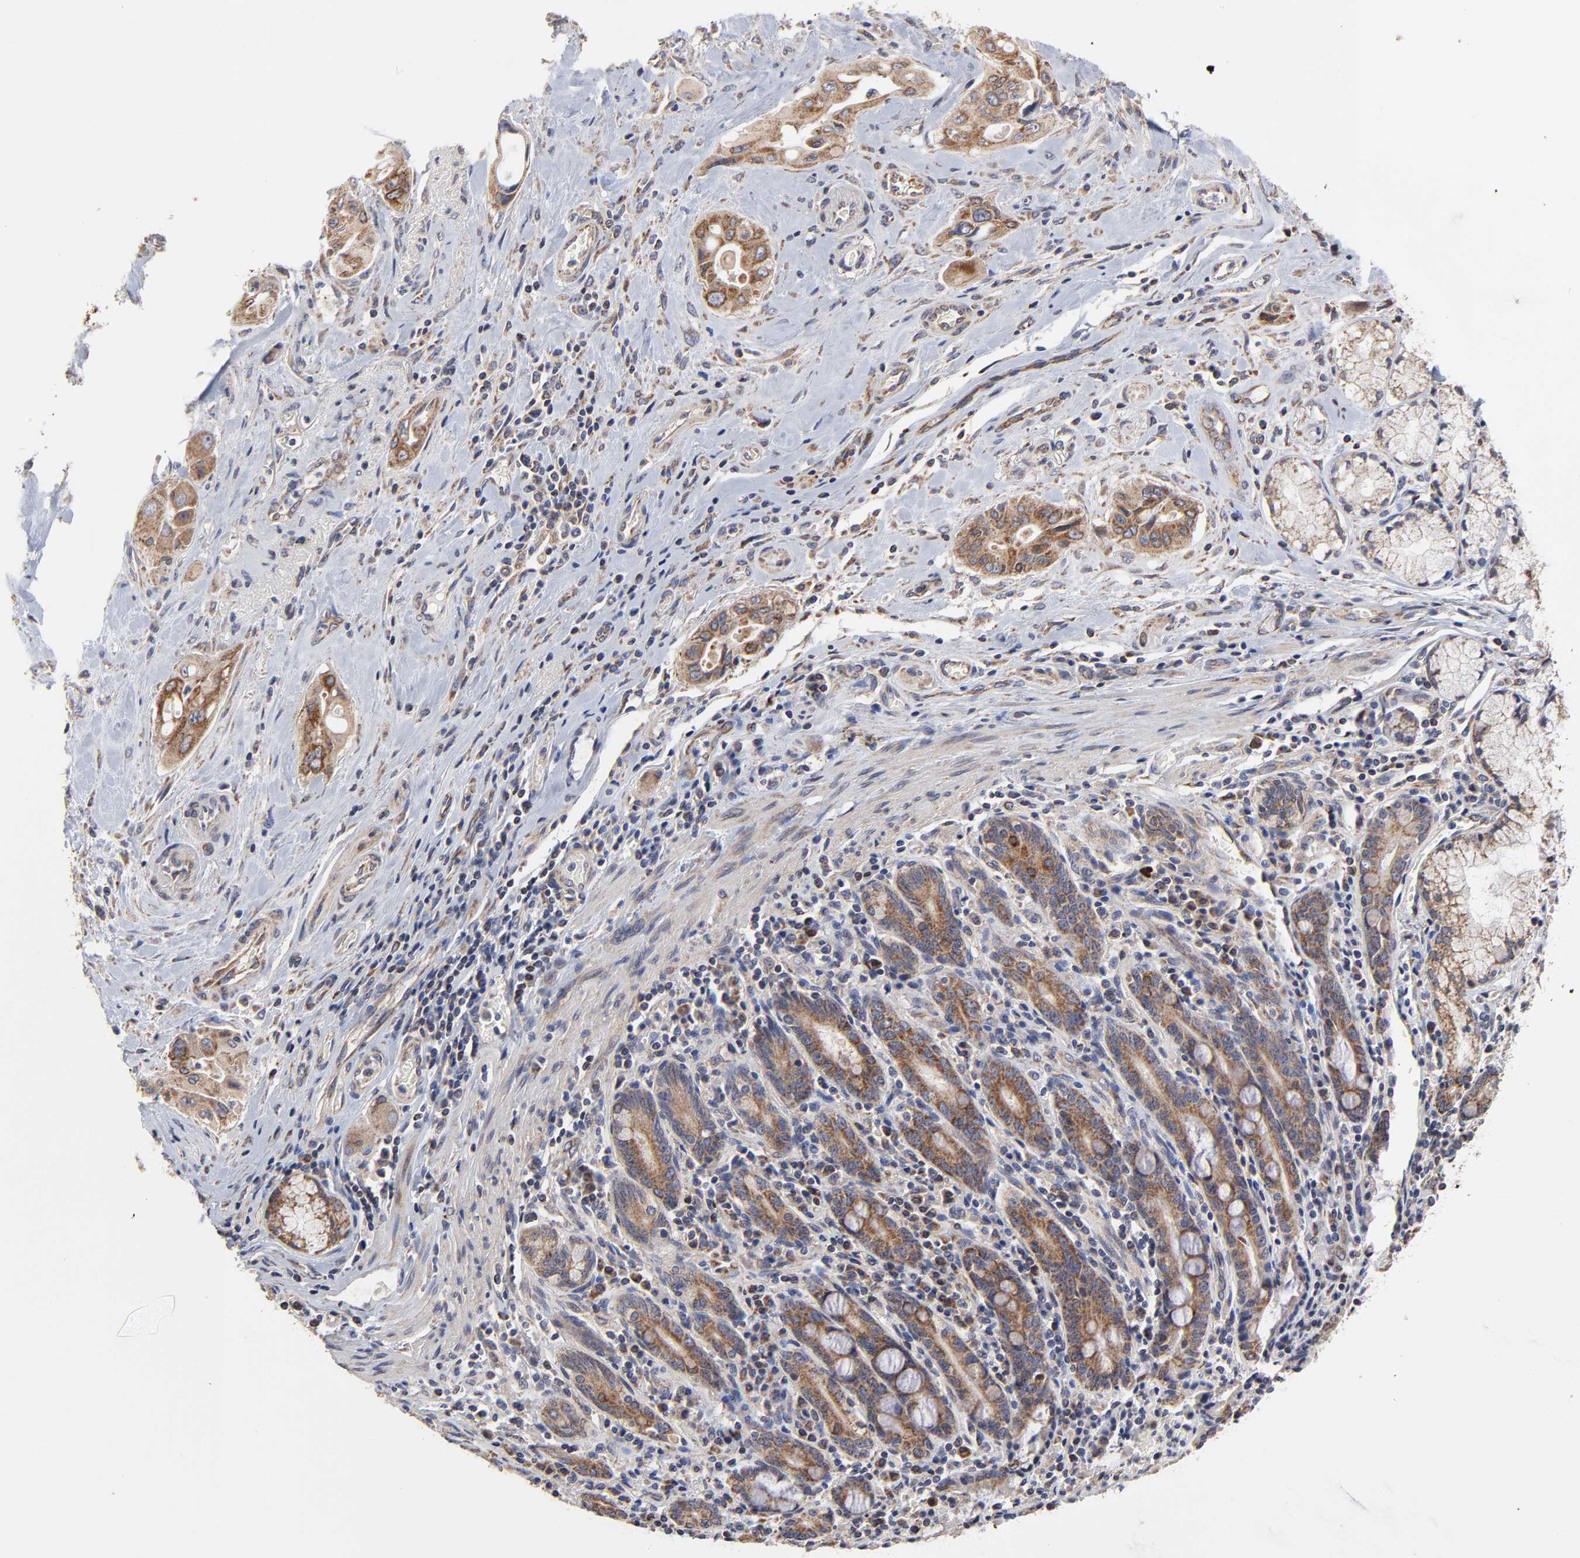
{"staining": {"intensity": "moderate", "quantity": ">75%", "location": "cytoplasmic/membranous"}, "tissue": "pancreatic cancer", "cell_type": "Tumor cells", "image_type": "cancer", "snomed": [{"axis": "morphology", "description": "Adenocarcinoma, NOS"}, {"axis": "topography", "description": "Pancreas"}], "caption": "This photomicrograph shows immunohistochemistry (IHC) staining of human pancreatic cancer, with medium moderate cytoplasmic/membranous expression in approximately >75% of tumor cells.", "gene": "ZNF550", "patient": {"sex": "male", "age": 77}}